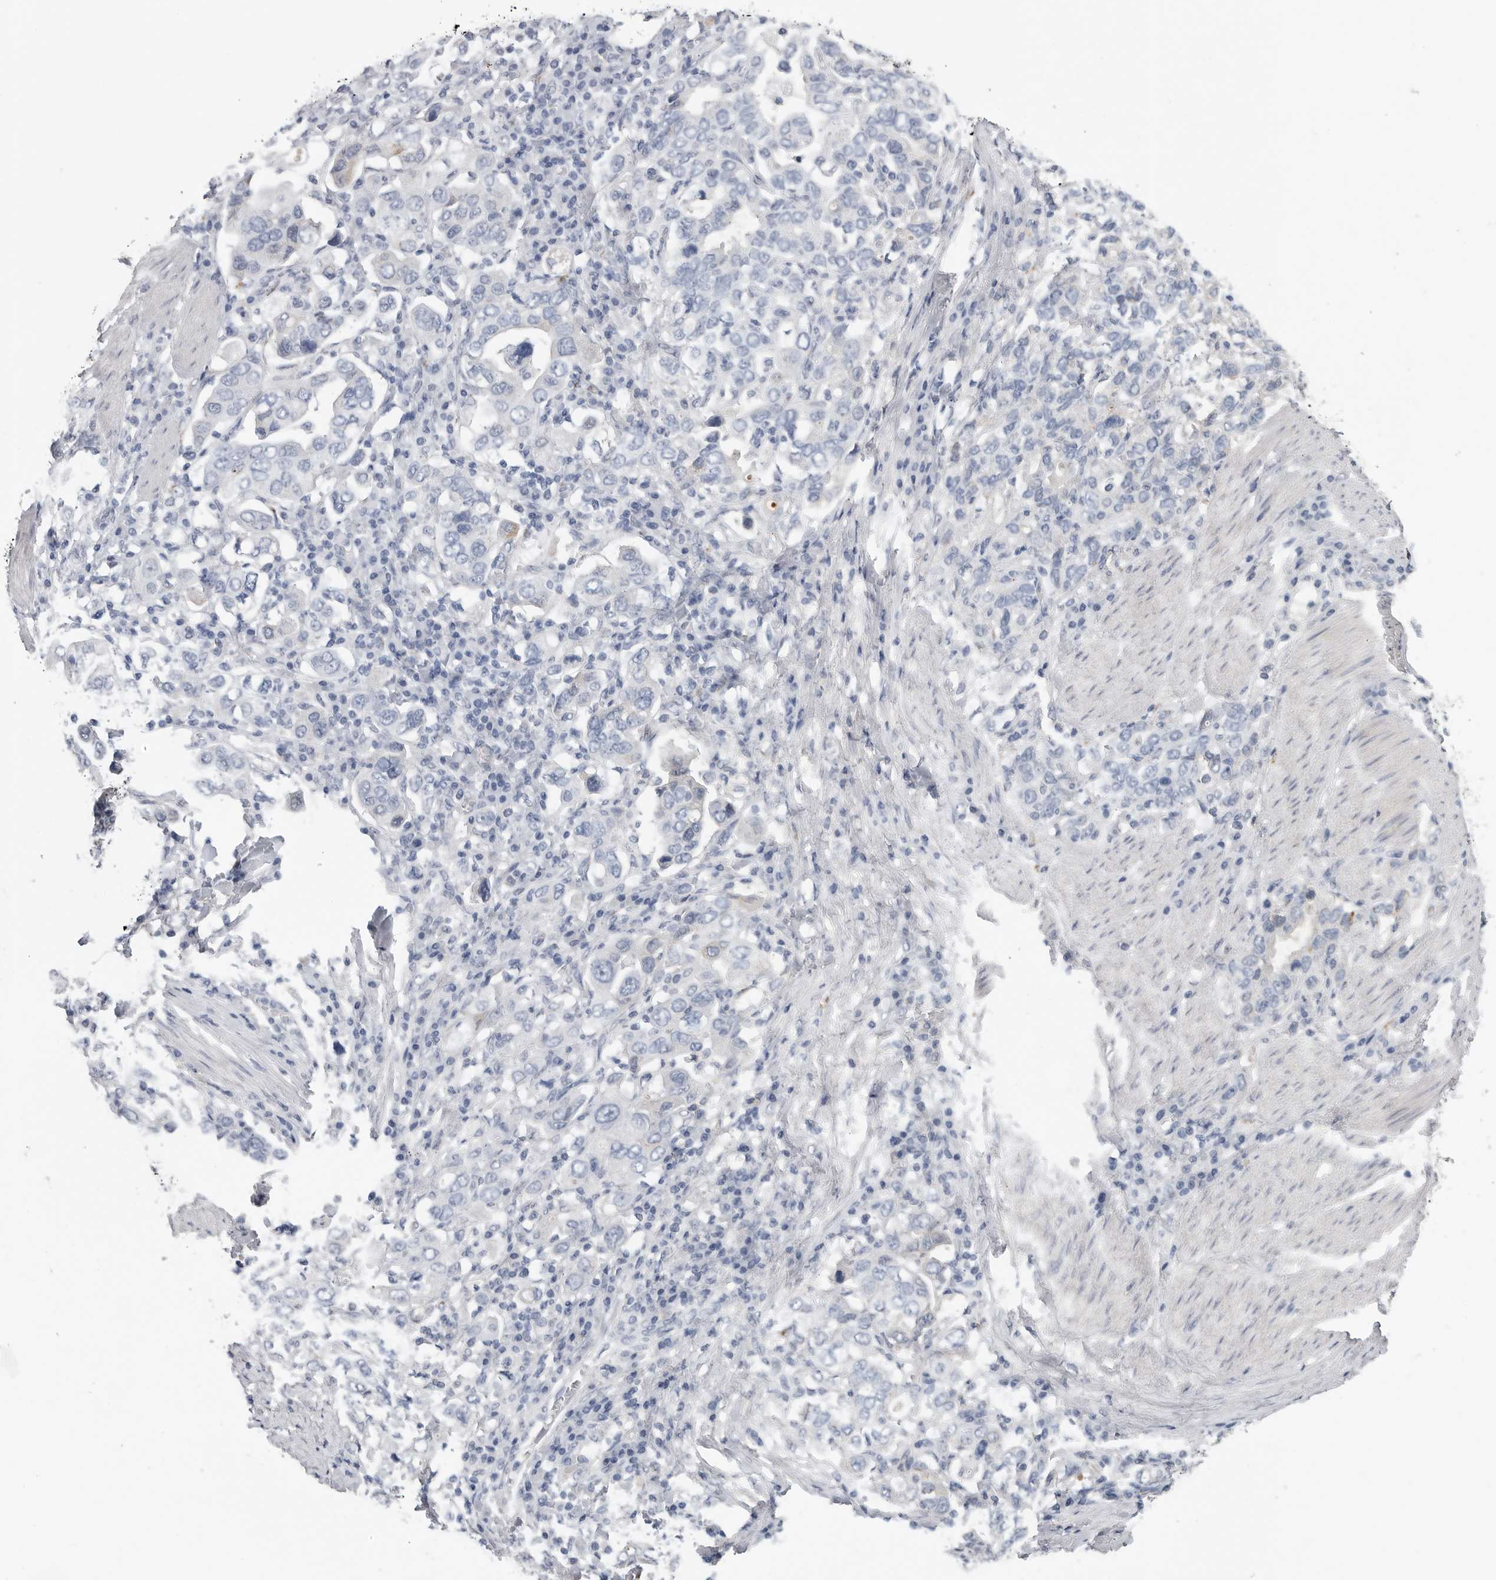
{"staining": {"intensity": "negative", "quantity": "none", "location": "none"}, "tissue": "stomach cancer", "cell_type": "Tumor cells", "image_type": "cancer", "snomed": [{"axis": "morphology", "description": "Adenocarcinoma, NOS"}, {"axis": "topography", "description": "Stomach, upper"}], "caption": "The photomicrograph exhibits no significant positivity in tumor cells of stomach cancer (adenocarcinoma). Brightfield microscopy of immunohistochemistry stained with DAB (3,3'-diaminobenzidine) (brown) and hematoxylin (blue), captured at high magnification.", "gene": "TIMP1", "patient": {"sex": "male", "age": 62}}